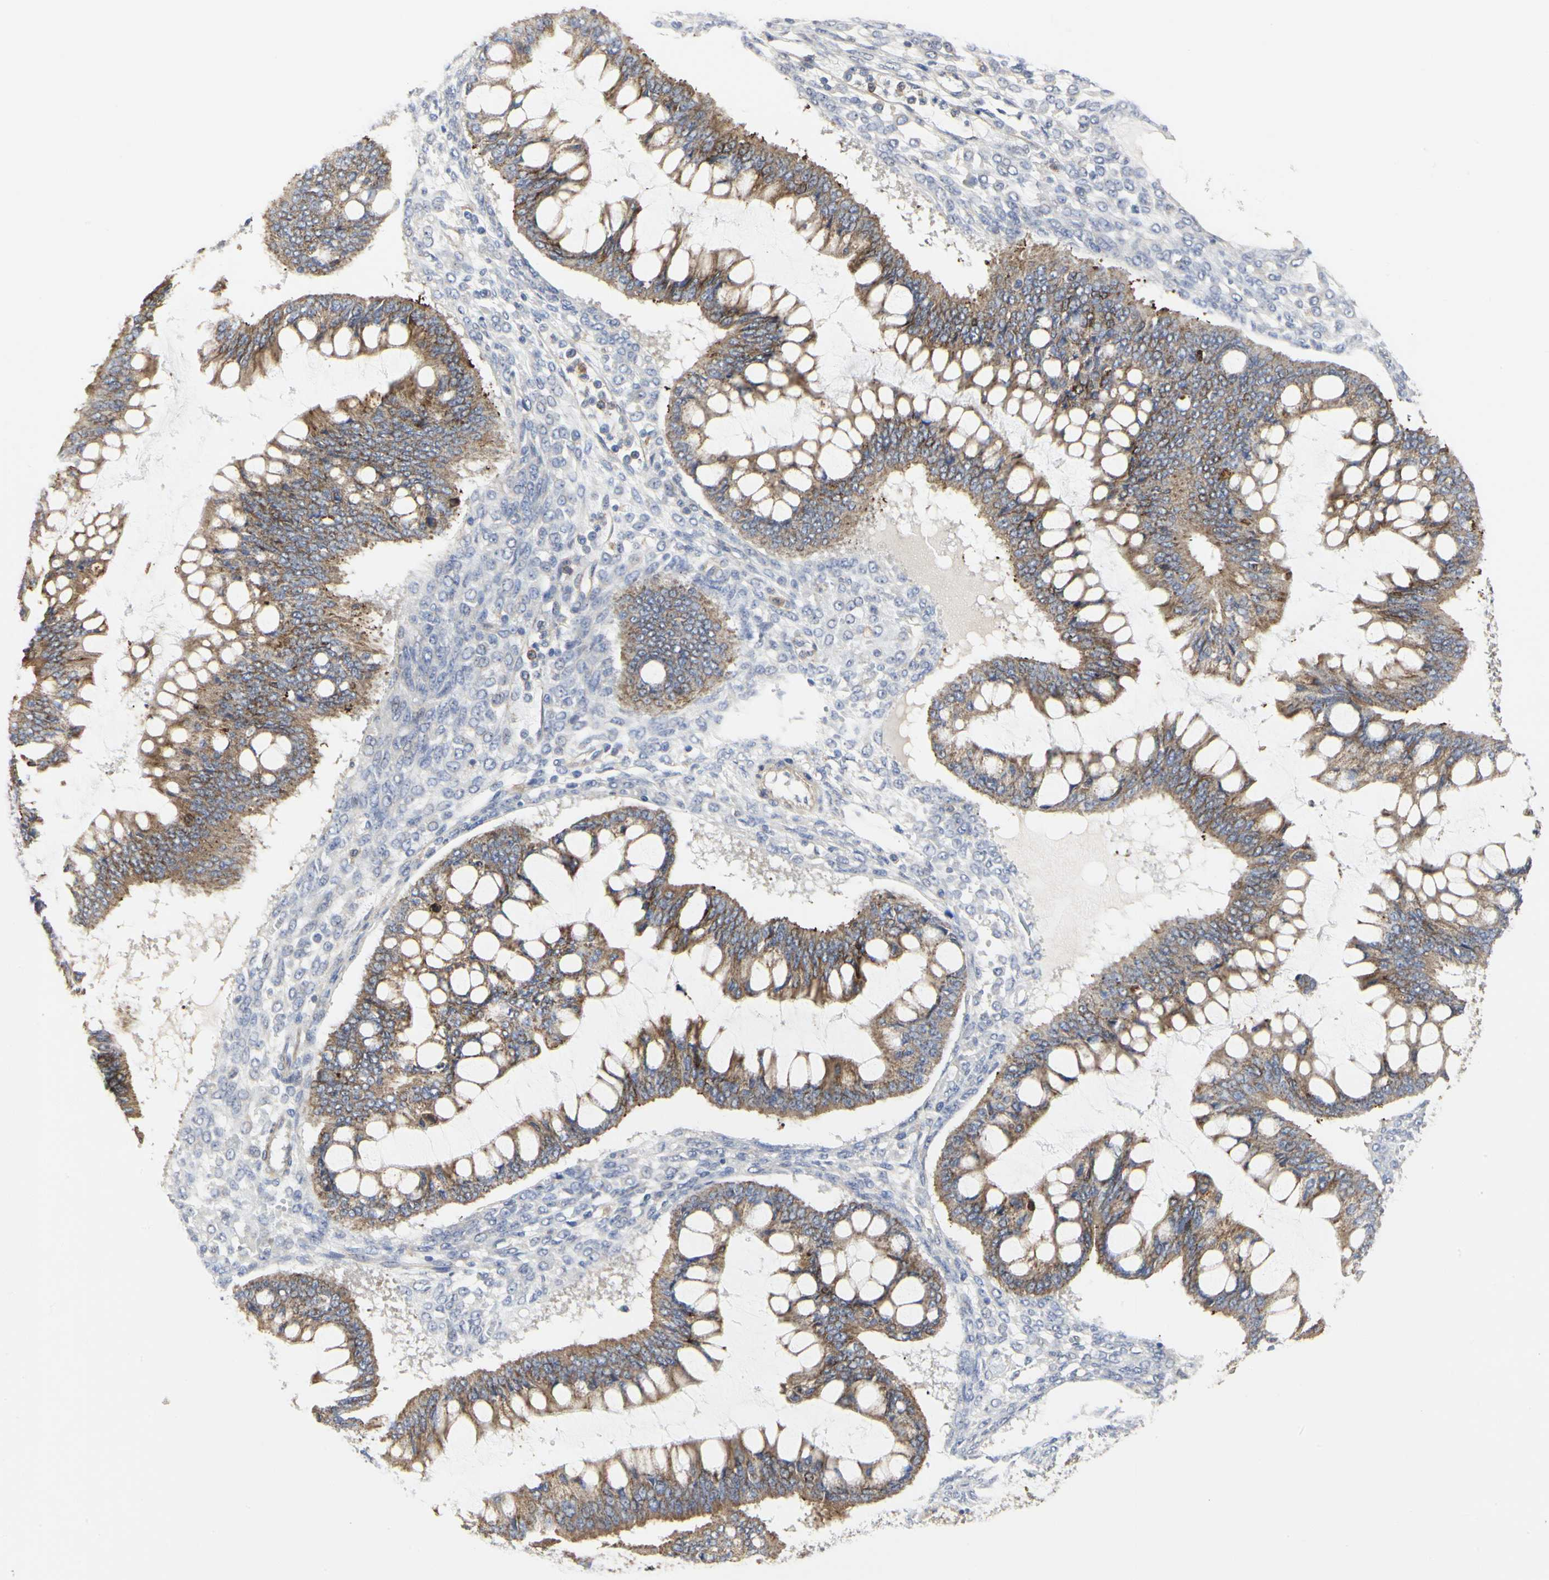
{"staining": {"intensity": "moderate", "quantity": ">75%", "location": "cytoplasmic/membranous"}, "tissue": "ovarian cancer", "cell_type": "Tumor cells", "image_type": "cancer", "snomed": [{"axis": "morphology", "description": "Cystadenocarcinoma, mucinous, NOS"}, {"axis": "topography", "description": "Ovary"}], "caption": "An immunohistochemistry (IHC) histopathology image of neoplastic tissue is shown. Protein staining in brown highlights moderate cytoplasmic/membranous positivity in ovarian cancer (mucinous cystadenocarcinoma) within tumor cells. The staining was performed using DAB, with brown indicating positive protein expression. Nuclei are stained blue with hematoxylin.", "gene": "SHANK2", "patient": {"sex": "female", "age": 73}}